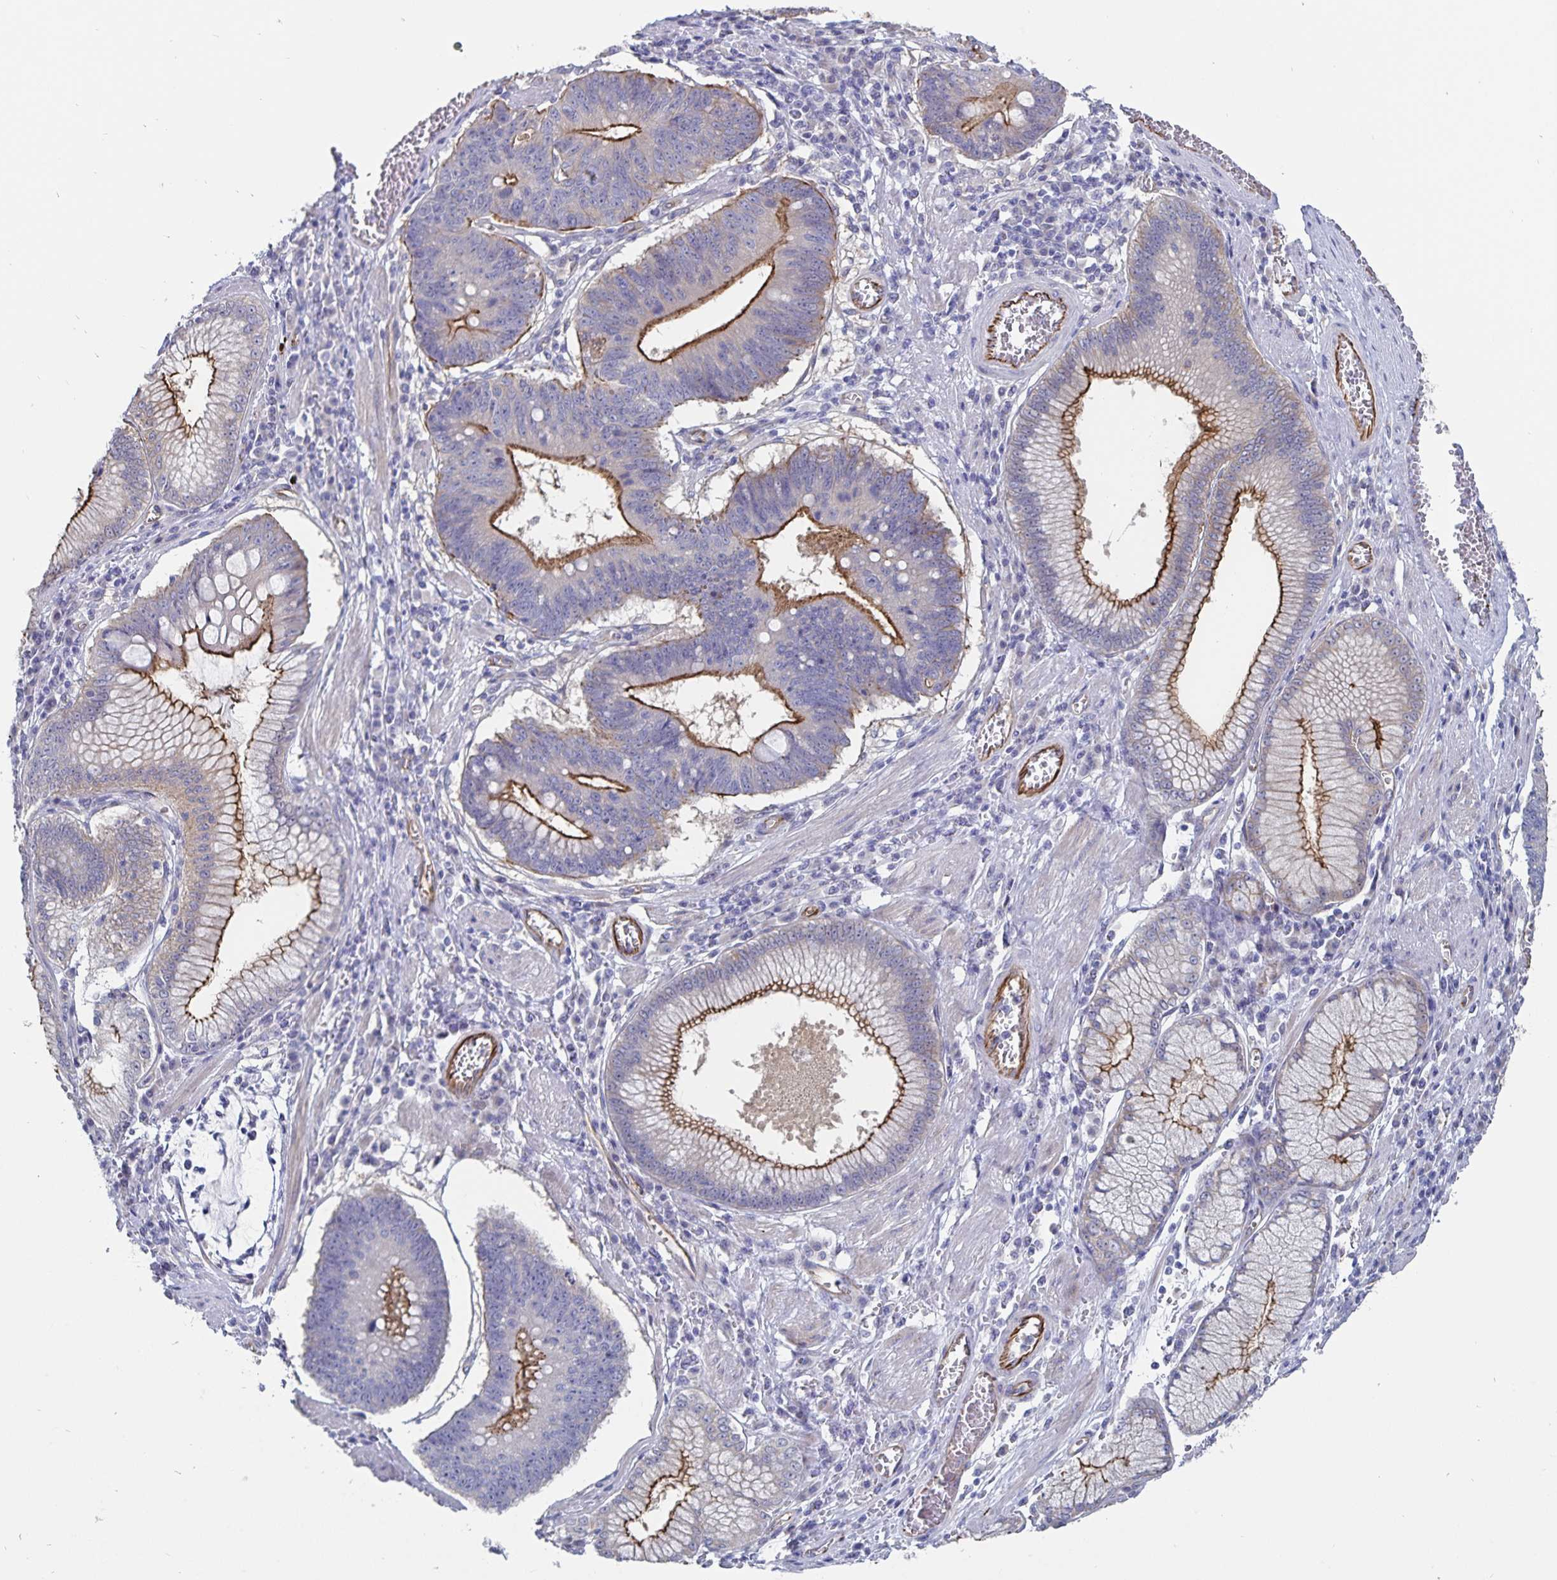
{"staining": {"intensity": "moderate", "quantity": ">75%", "location": "cytoplasmic/membranous"}, "tissue": "stomach cancer", "cell_type": "Tumor cells", "image_type": "cancer", "snomed": [{"axis": "morphology", "description": "Adenocarcinoma, NOS"}, {"axis": "topography", "description": "Stomach"}], "caption": "This is an image of immunohistochemistry staining of stomach adenocarcinoma, which shows moderate expression in the cytoplasmic/membranous of tumor cells.", "gene": "SSTR1", "patient": {"sex": "male", "age": 59}}